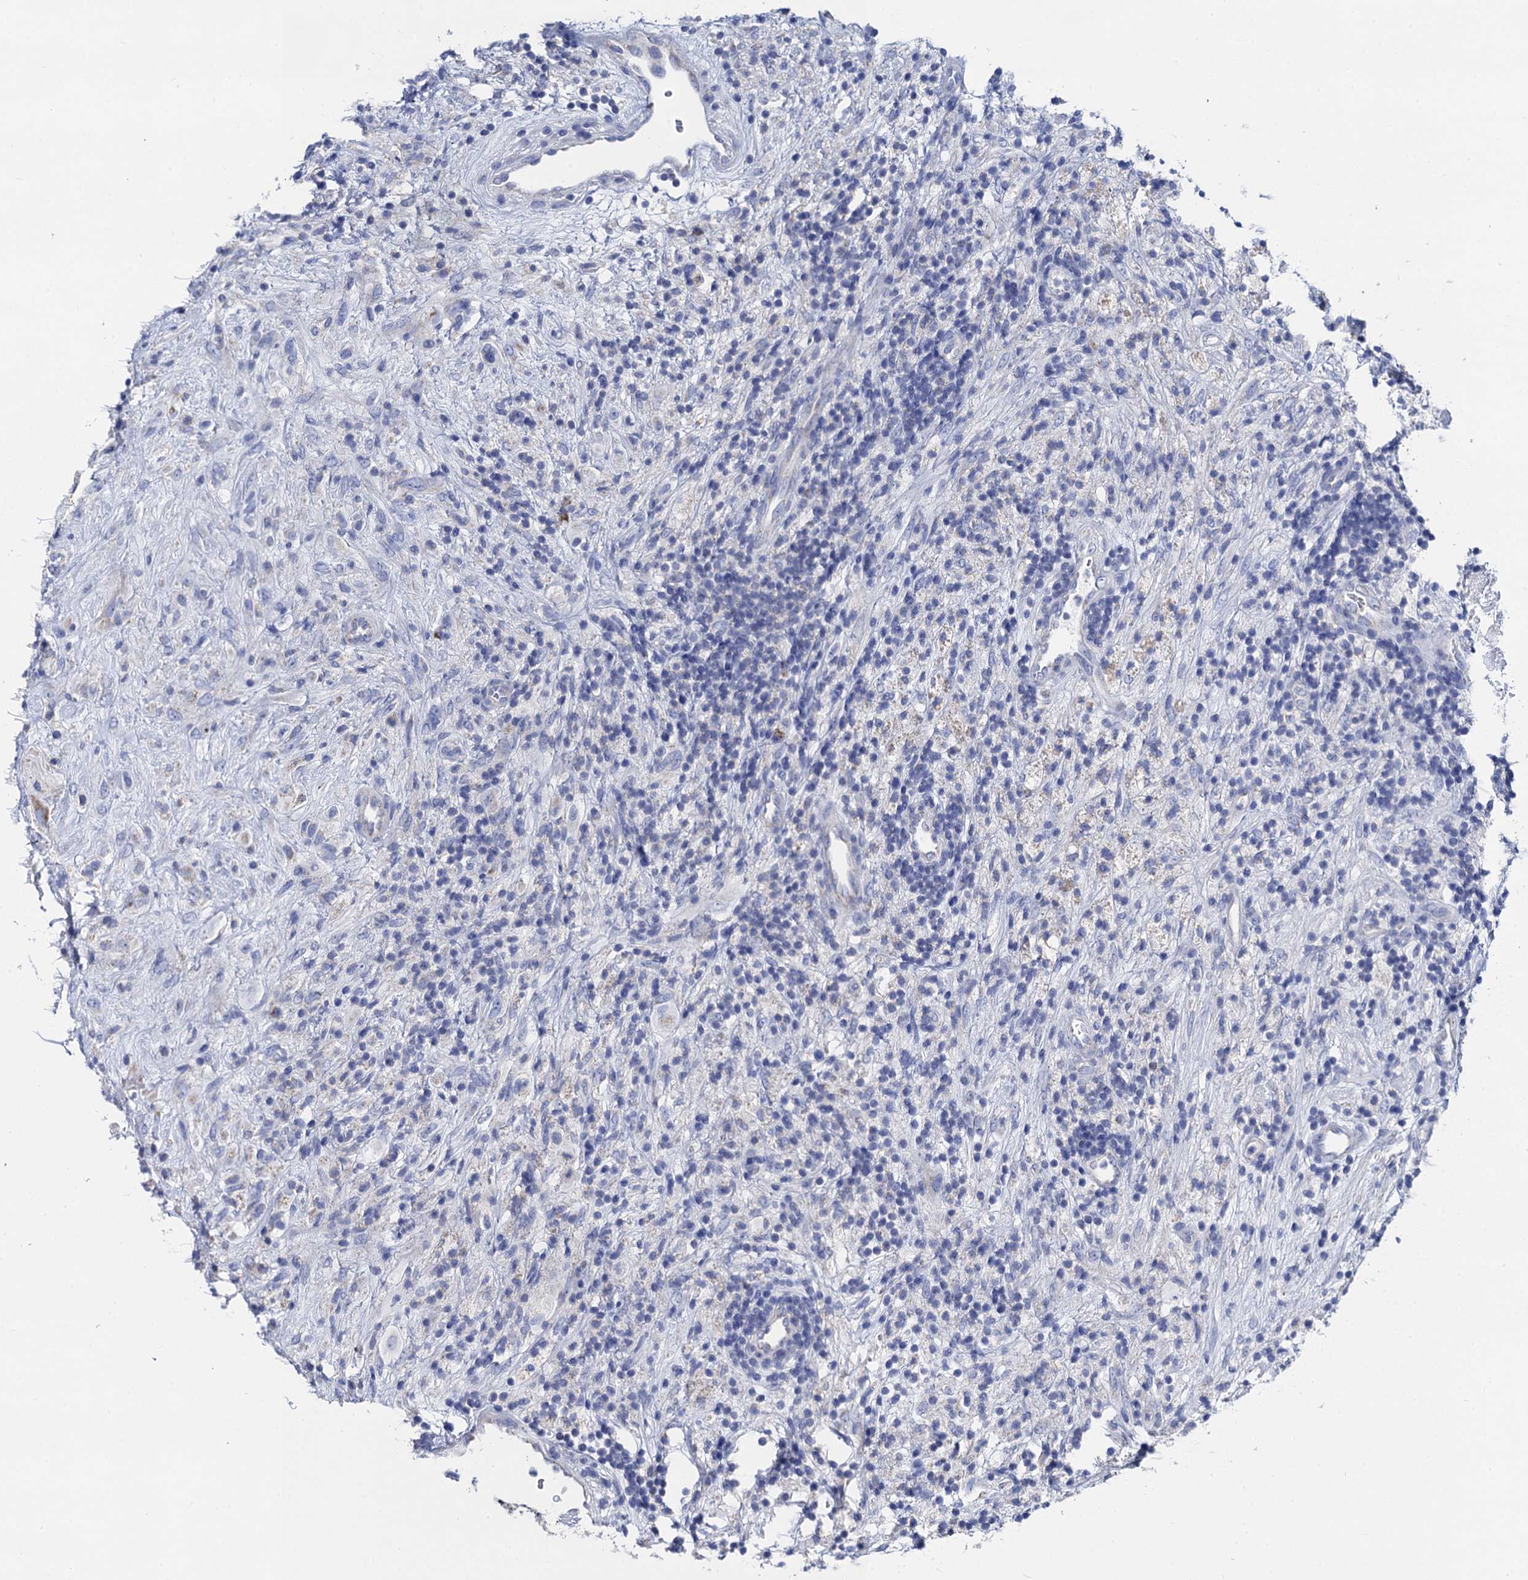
{"staining": {"intensity": "negative", "quantity": "none", "location": "none"}, "tissue": "glioma", "cell_type": "Tumor cells", "image_type": "cancer", "snomed": [{"axis": "morphology", "description": "Glioma, malignant, High grade"}, {"axis": "topography", "description": "Brain"}], "caption": "Tumor cells show no significant expression in glioma. (DAB (3,3'-diaminobenzidine) immunohistochemistry (IHC) with hematoxylin counter stain).", "gene": "ACADSB", "patient": {"sex": "male", "age": 69}}